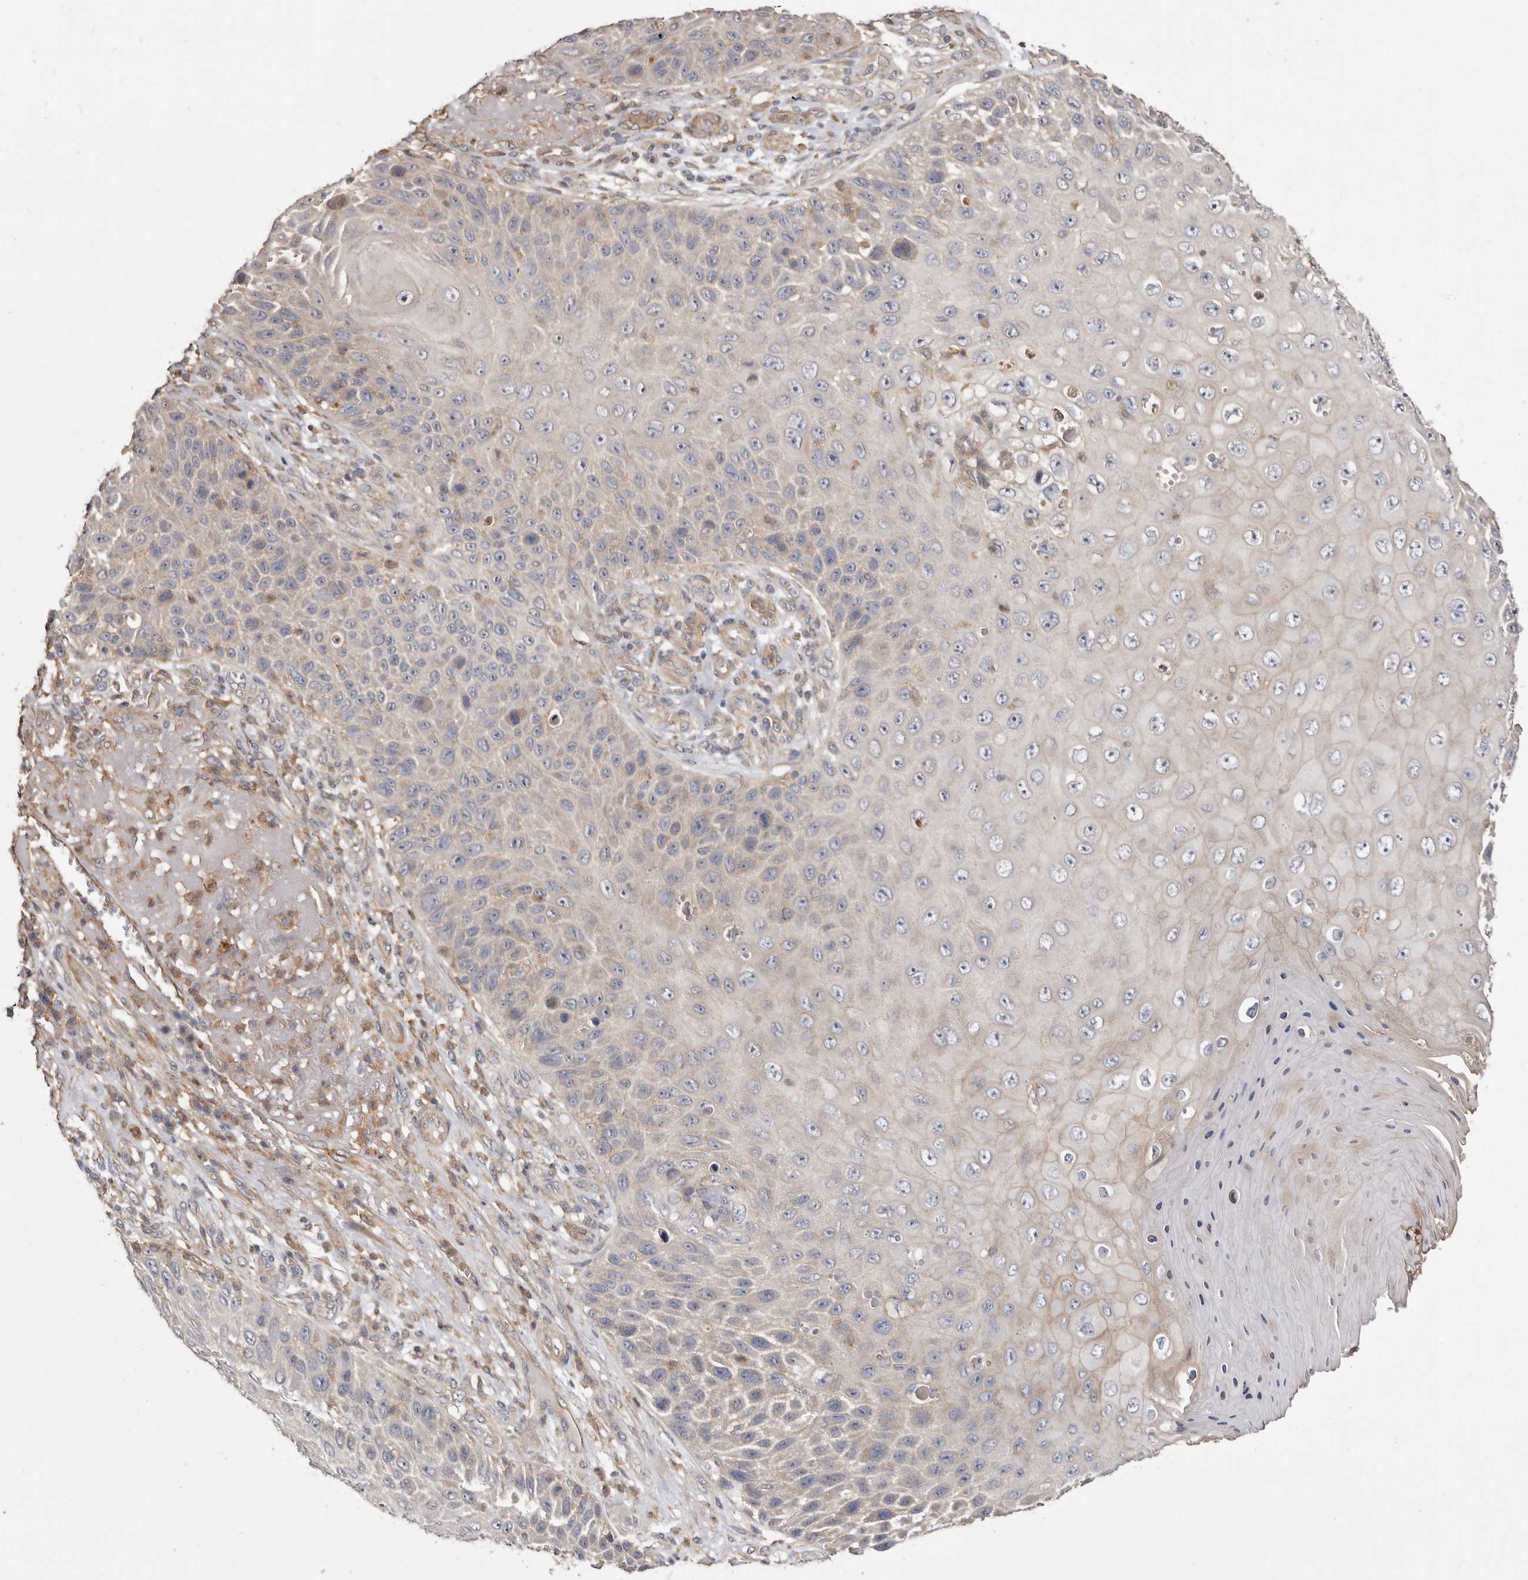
{"staining": {"intensity": "negative", "quantity": "none", "location": "none"}, "tissue": "skin cancer", "cell_type": "Tumor cells", "image_type": "cancer", "snomed": [{"axis": "morphology", "description": "Squamous cell carcinoma, NOS"}, {"axis": "topography", "description": "Skin"}], "caption": "The image demonstrates no staining of tumor cells in squamous cell carcinoma (skin). (DAB immunohistochemistry (IHC) with hematoxylin counter stain).", "gene": "LRRC25", "patient": {"sex": "female", "age": 88}}